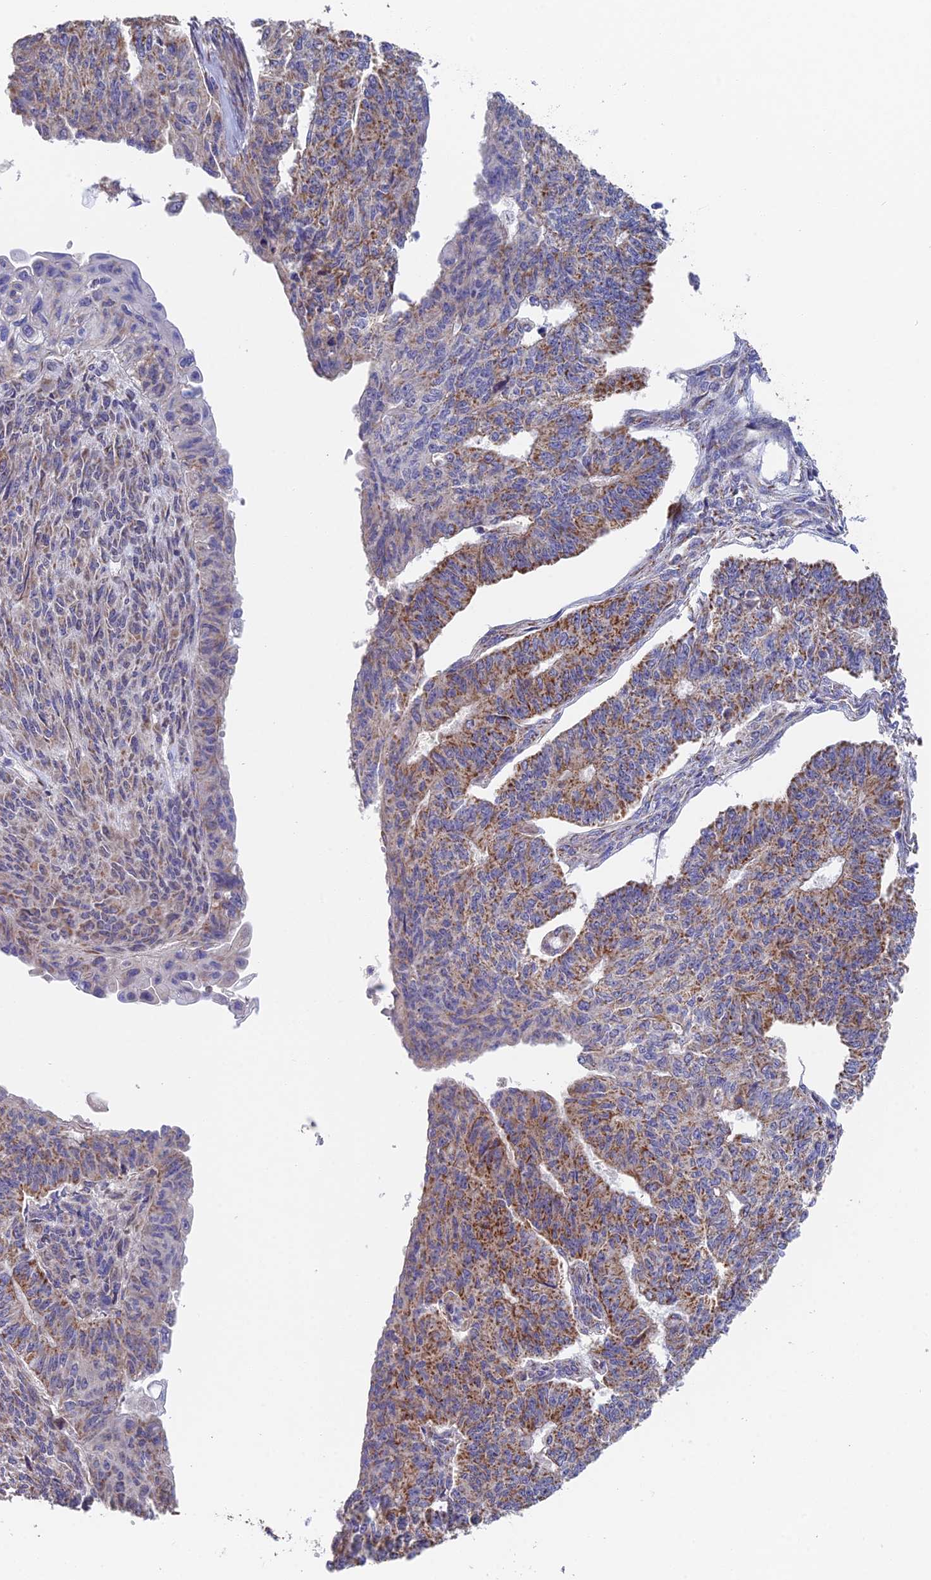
{"staining": {"intensity": "moderate", "quantity": "25%-75%", "location": "cytoplasmic/membranous"}, "tissue": "endometrial cancer", "cell_type": "Tumor cells", "image_type": "cancer", "snomed": [{"axis": "morphology", "description": "Adenocarcinoma, NOS"}, {"axis": "topography", "description": "Endometrium"}], "caption": "Human endometrial cancer (adenocarcinoma) stained with a protein marker reveals moderate staining in tumor cells.", "gene": "ECSIT", "patient": {"sex": "female", "age": 32}}